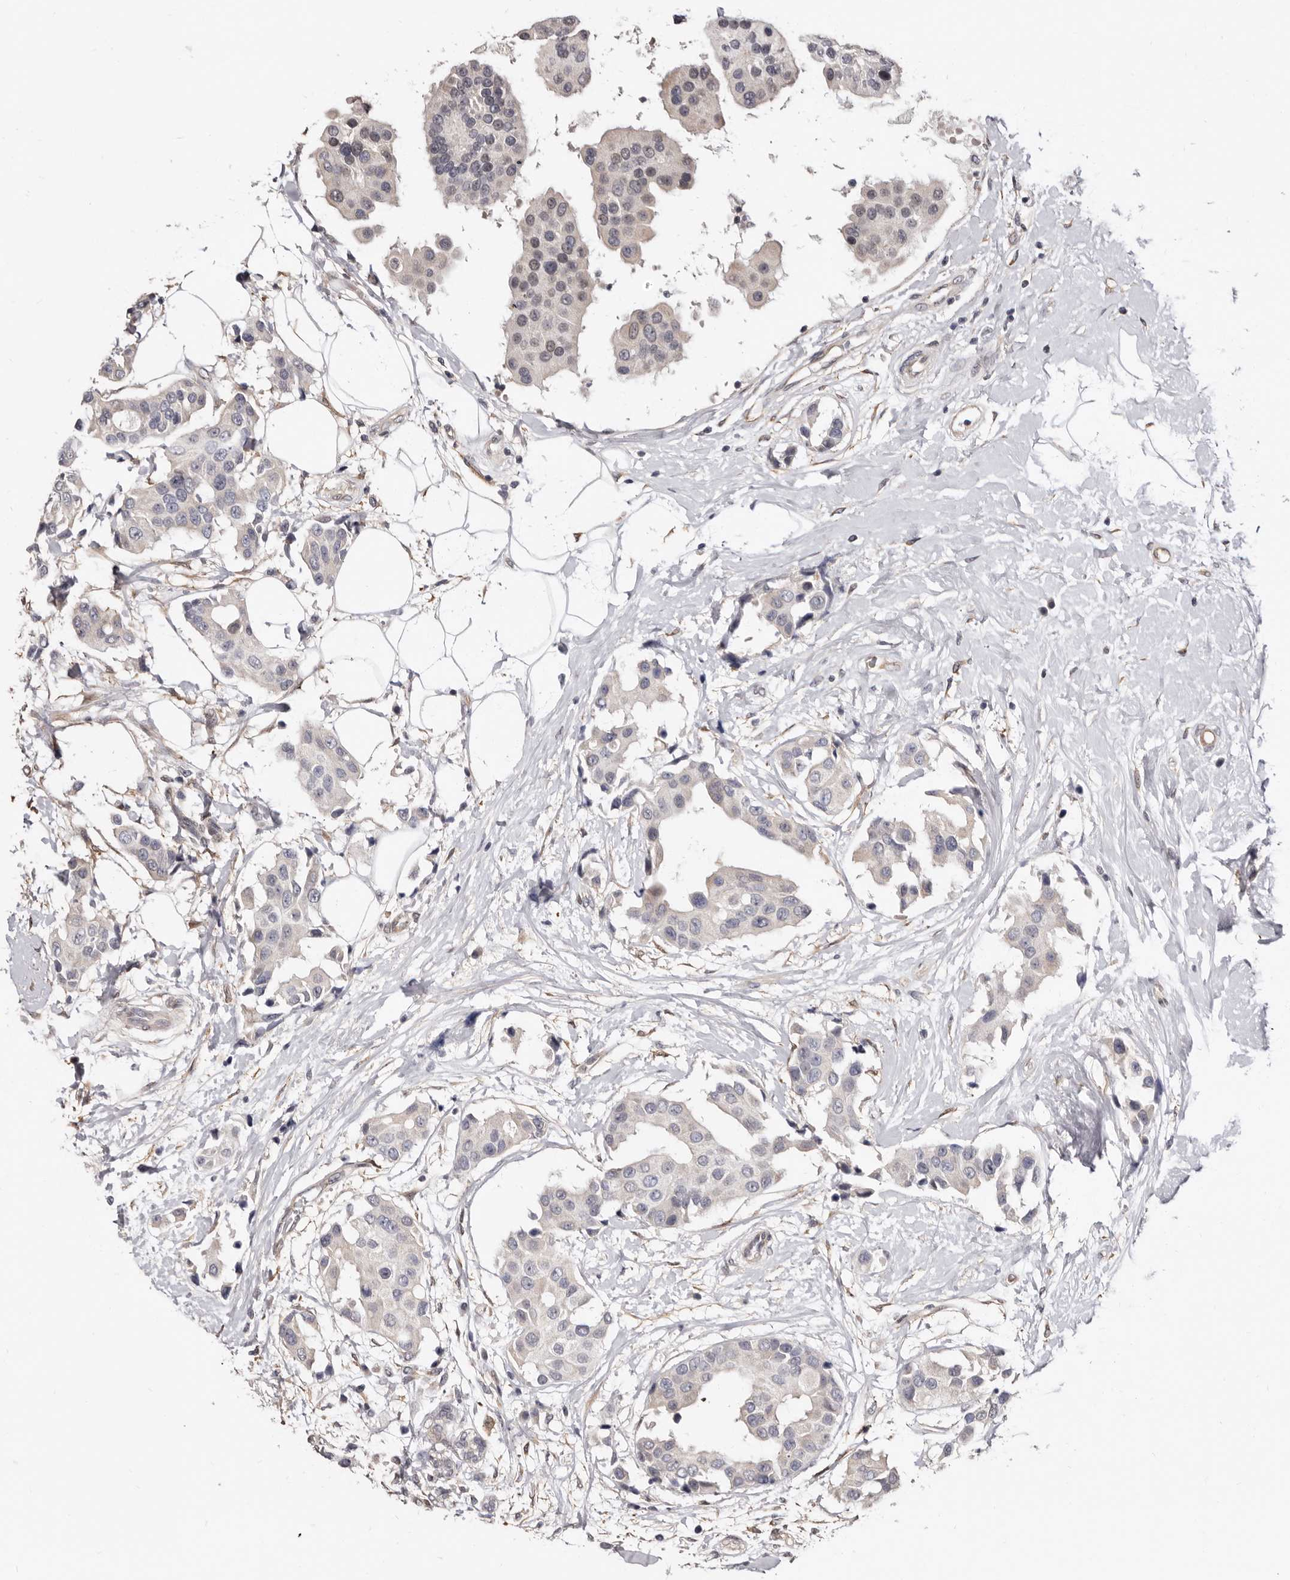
{"staining": {"intensity": "negative", "quantity": "none", "location": "none"}, "tissue": "breast cancer", "cell_type": "Tumor cells", "image_type": "cancer", "snomed": [{"axis": "morphology", "description": "Normal tissue, NOS"}, {"axis": "morphology", "description": "Duct carcinoma"}, {"axis": "topography", "description": "Breast"}], "caption": "Immunohistochemistry (IHC) photomicrograph of neoplastic tissue: human infiltrating ductal carcinoma (breast) stained with DAB demonstrates no significant protein positivity in tumor cells. (Stains: DAB immunohistochemistry (IHC) with hematoxylin counter stain, Microscopy: brightfield microscopy at high magnification).", "gene": "KHDRBS2", "patient": {"sex": "female", "age": 39}}